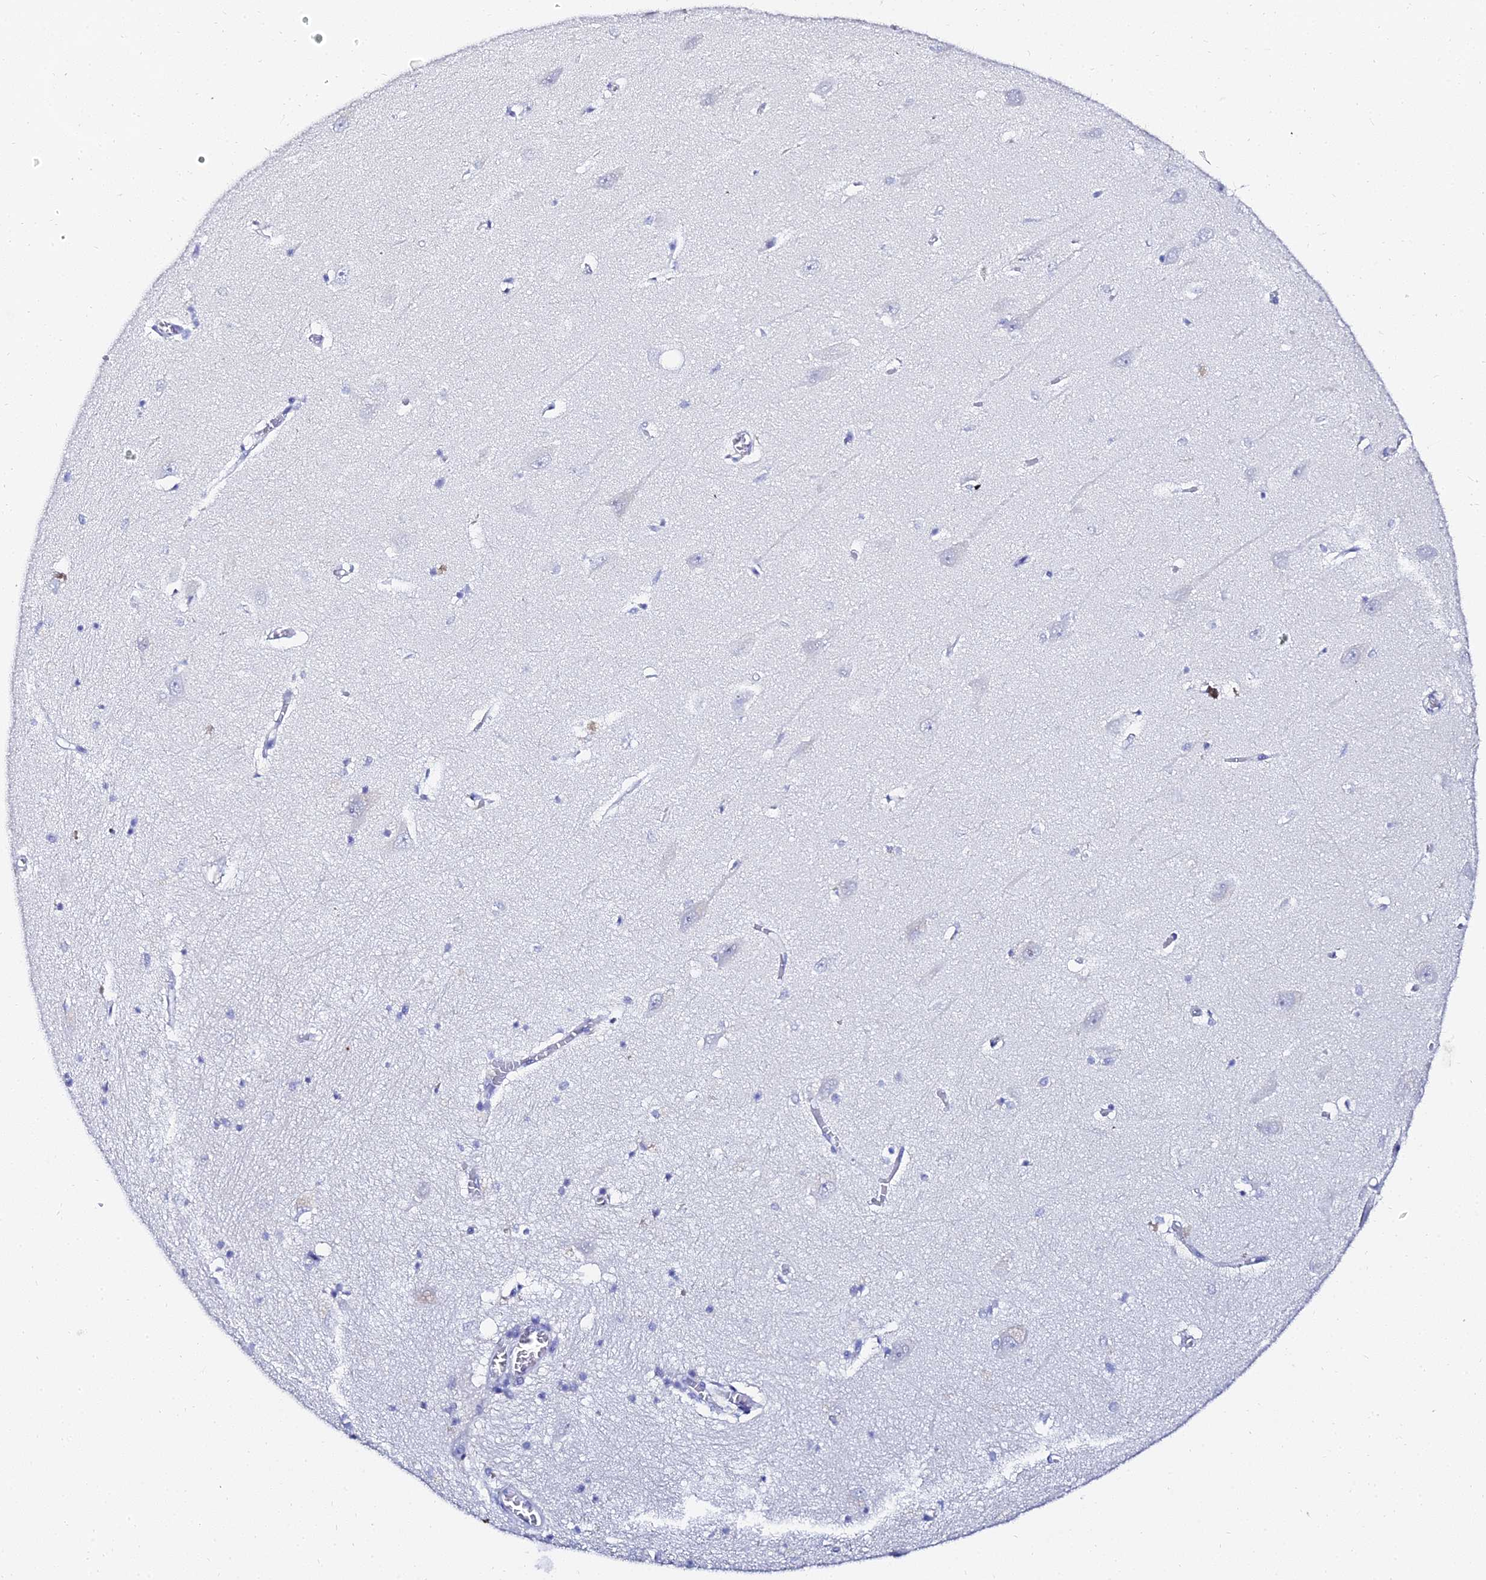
{"staining": {"intensity": "negative", "quantity": "none", "location": "none"}, "tissue": "hippocampus", "cell_type": "Glial cells", "image_type": "normal", "snomed": [{"axis": "morphology", "description": "Normal tissue, NOS"}, {"axis": "topography", "description": "Hippocampus"}], "caption": "IHC of unremarkable hippocampus demonstrates no staining in glial cells. (DAB IHC visualized using brightfield microscopy, high magnification).", "gene": "KRT17", "patient": {"sex": "female", "age": 64}}